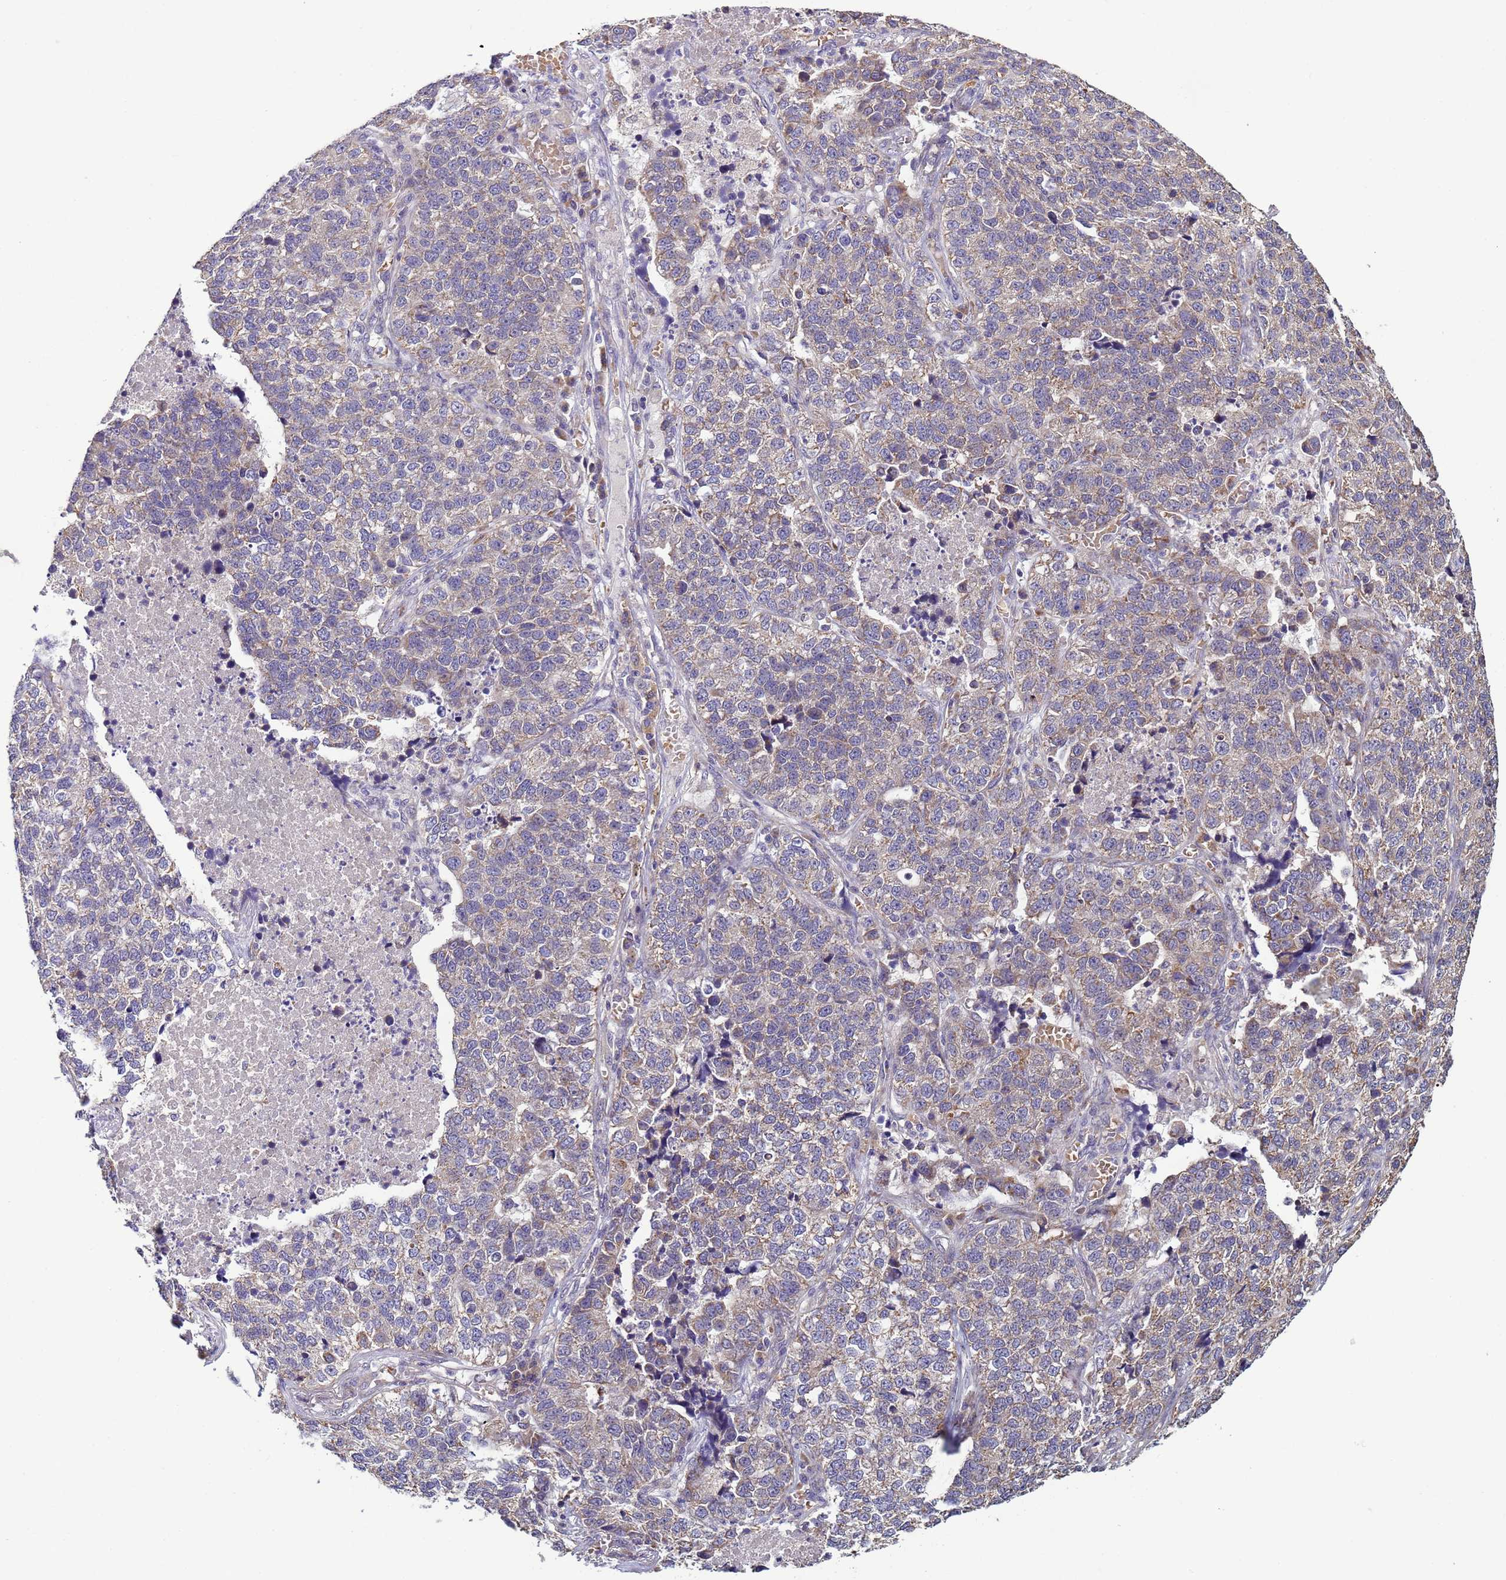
{"staining": {"intensity": "weak", "quantity": "25%-75%", "location": "cytoplasmic/membranous"}, "tissue": "lung cancer", "cell_type": "Tumor cells", "image_type": "cancer", "snomed": [{"axis": "morphology", "description": "Adenocarcinoma, NOS"}, {"axis": "topography", "description": "Lung"}], "caption": "Brown immunohistochemical staining in adenocarcinoma (lung) displays weak cytoplasmic/membranous positivity in about 25%-75% of tumor cells. The protein is stained brown, and the nuclei are stained in blue (DAB (3,3'-diaminobenzidine) IHC with brightfield microscopy, high magnification).", "gene": "CLHC1", "patient": {"sex": "male", "age": 49}}